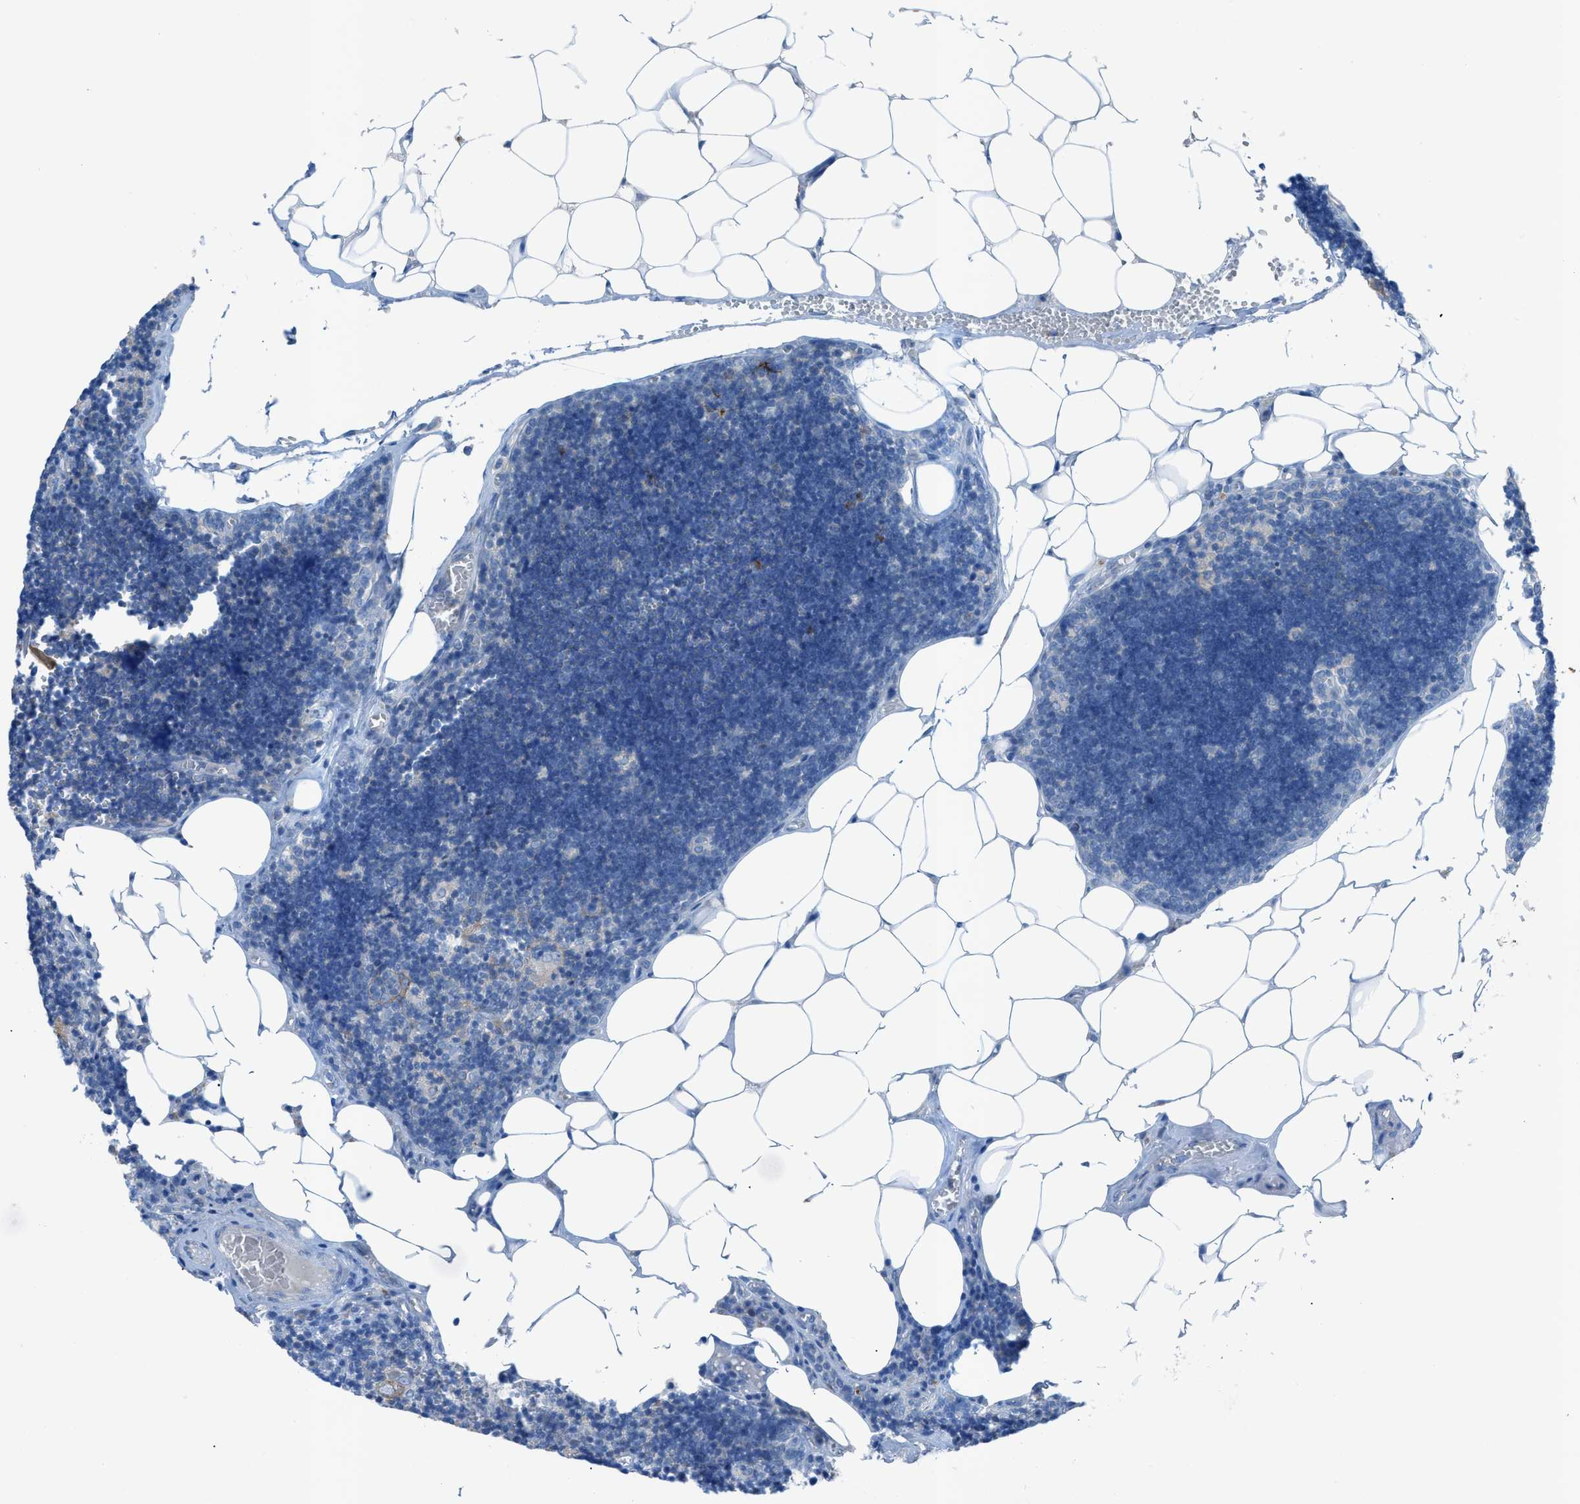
{"staining": {"intensity": "weak", "quantity": "25%-75%", "location": "cytoplasmic/membranous"}, "tissue": "lymph node", "cell_type": "Germinal center cells", "image_type": "normal", "snomed": [{"axis": "morphology", "description": "Normal tissue, NOS"}, {"axis": "topography", "description": "Lymph node"}], "caption": "High-power microscopy captured an IHC histopathology image of benign lymph node, revealing weak cytoplasmic/membranous expression in approximately 25%-75% of germinal center cells.", "gene": "C5AR2", "patient": {"sex": "male", "age": 33}}